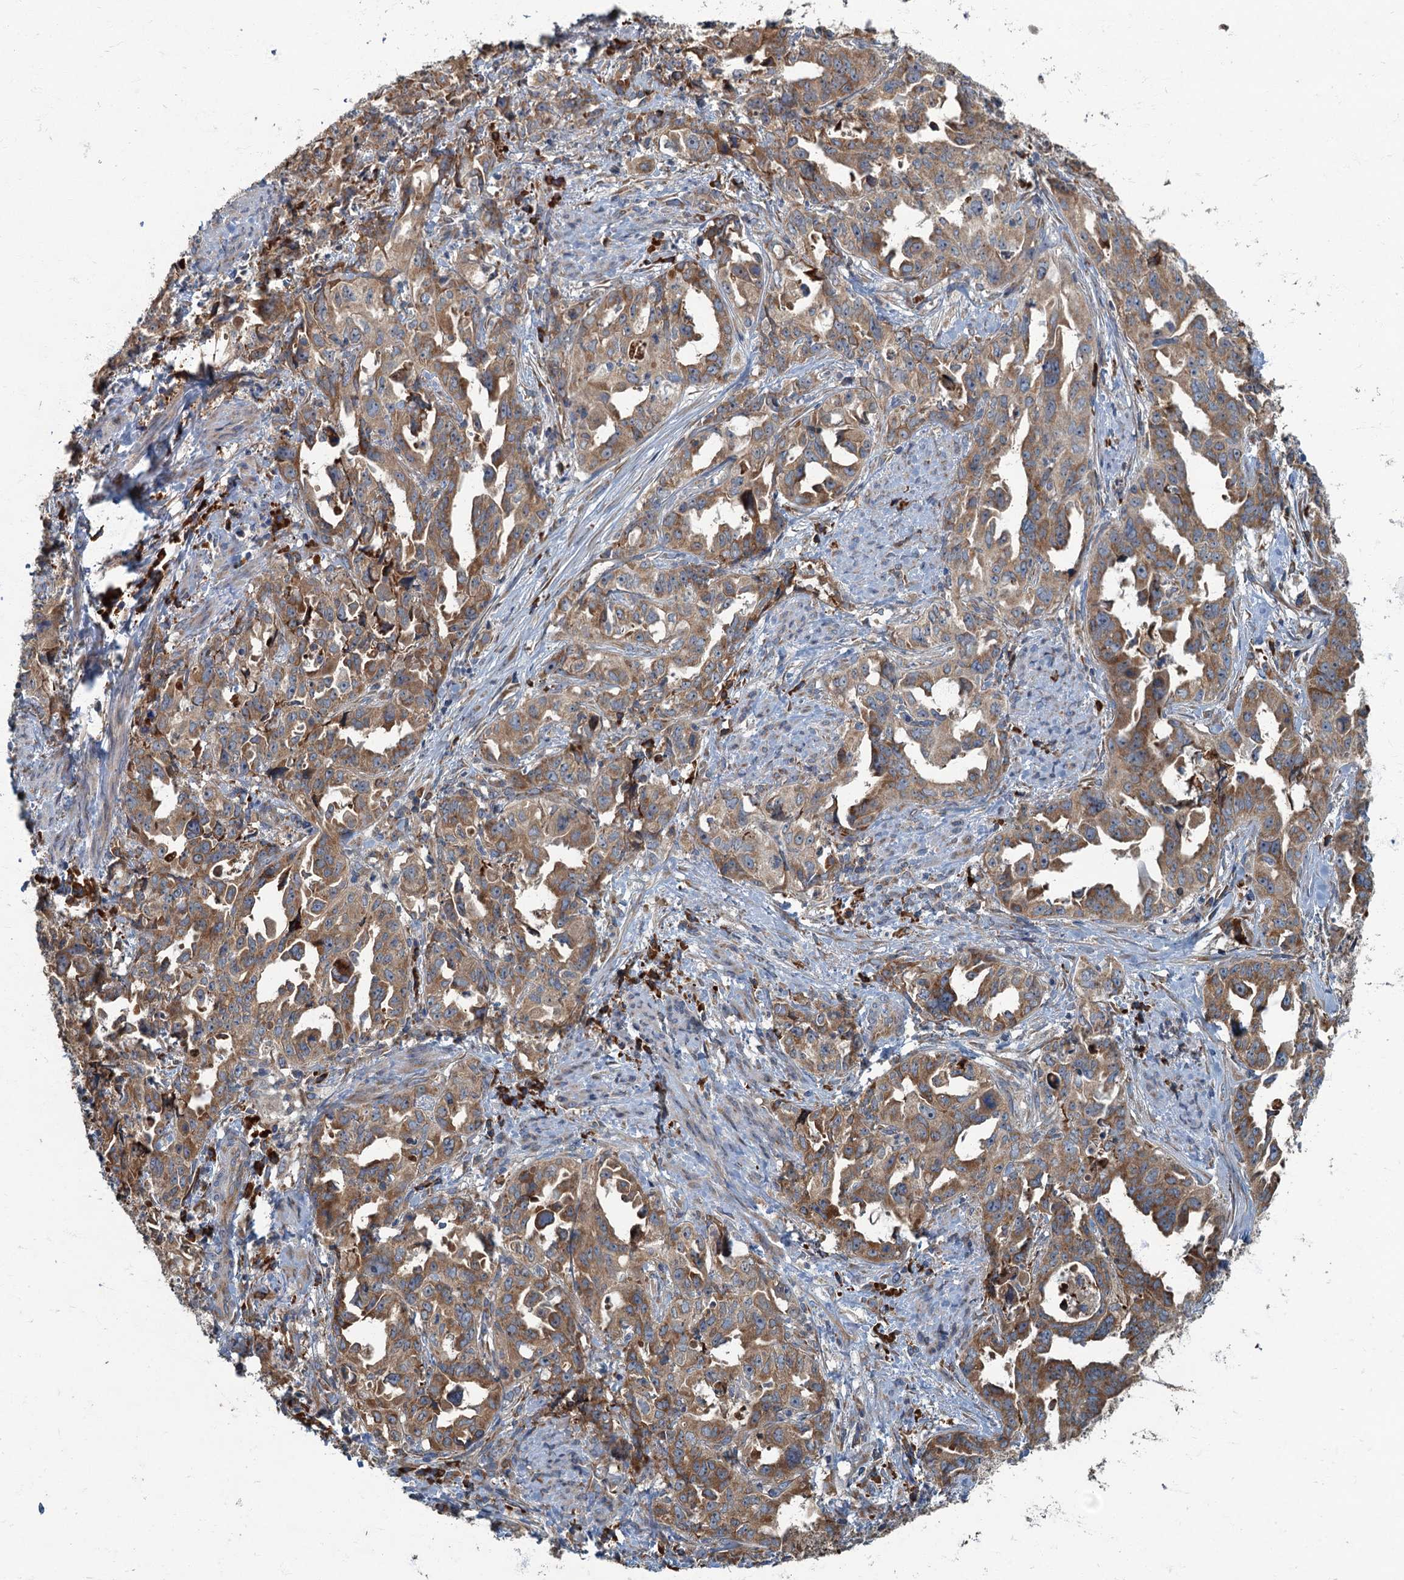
{"staining": {"intensity": "moderate", "quantity": ">75%", "location": "cytoplasmic/membranous"}, "tissue": "endometrial cancer", "cell_type": "Tumor cells", "image_type": "cancer", "snomed": [{"axis": "morphology", "description": "Adenocarcinoma, NOS"}, {"axis": "topography", "description": "Endometrium"}], "caption": "Tumor cells show moderate cytoplasmic/membranous positivity in about >75% of cells in endometrial cancer (adenocarcinoma).", "gene": "SPDYC", "patient": {"sex": "female", "age": 65}}